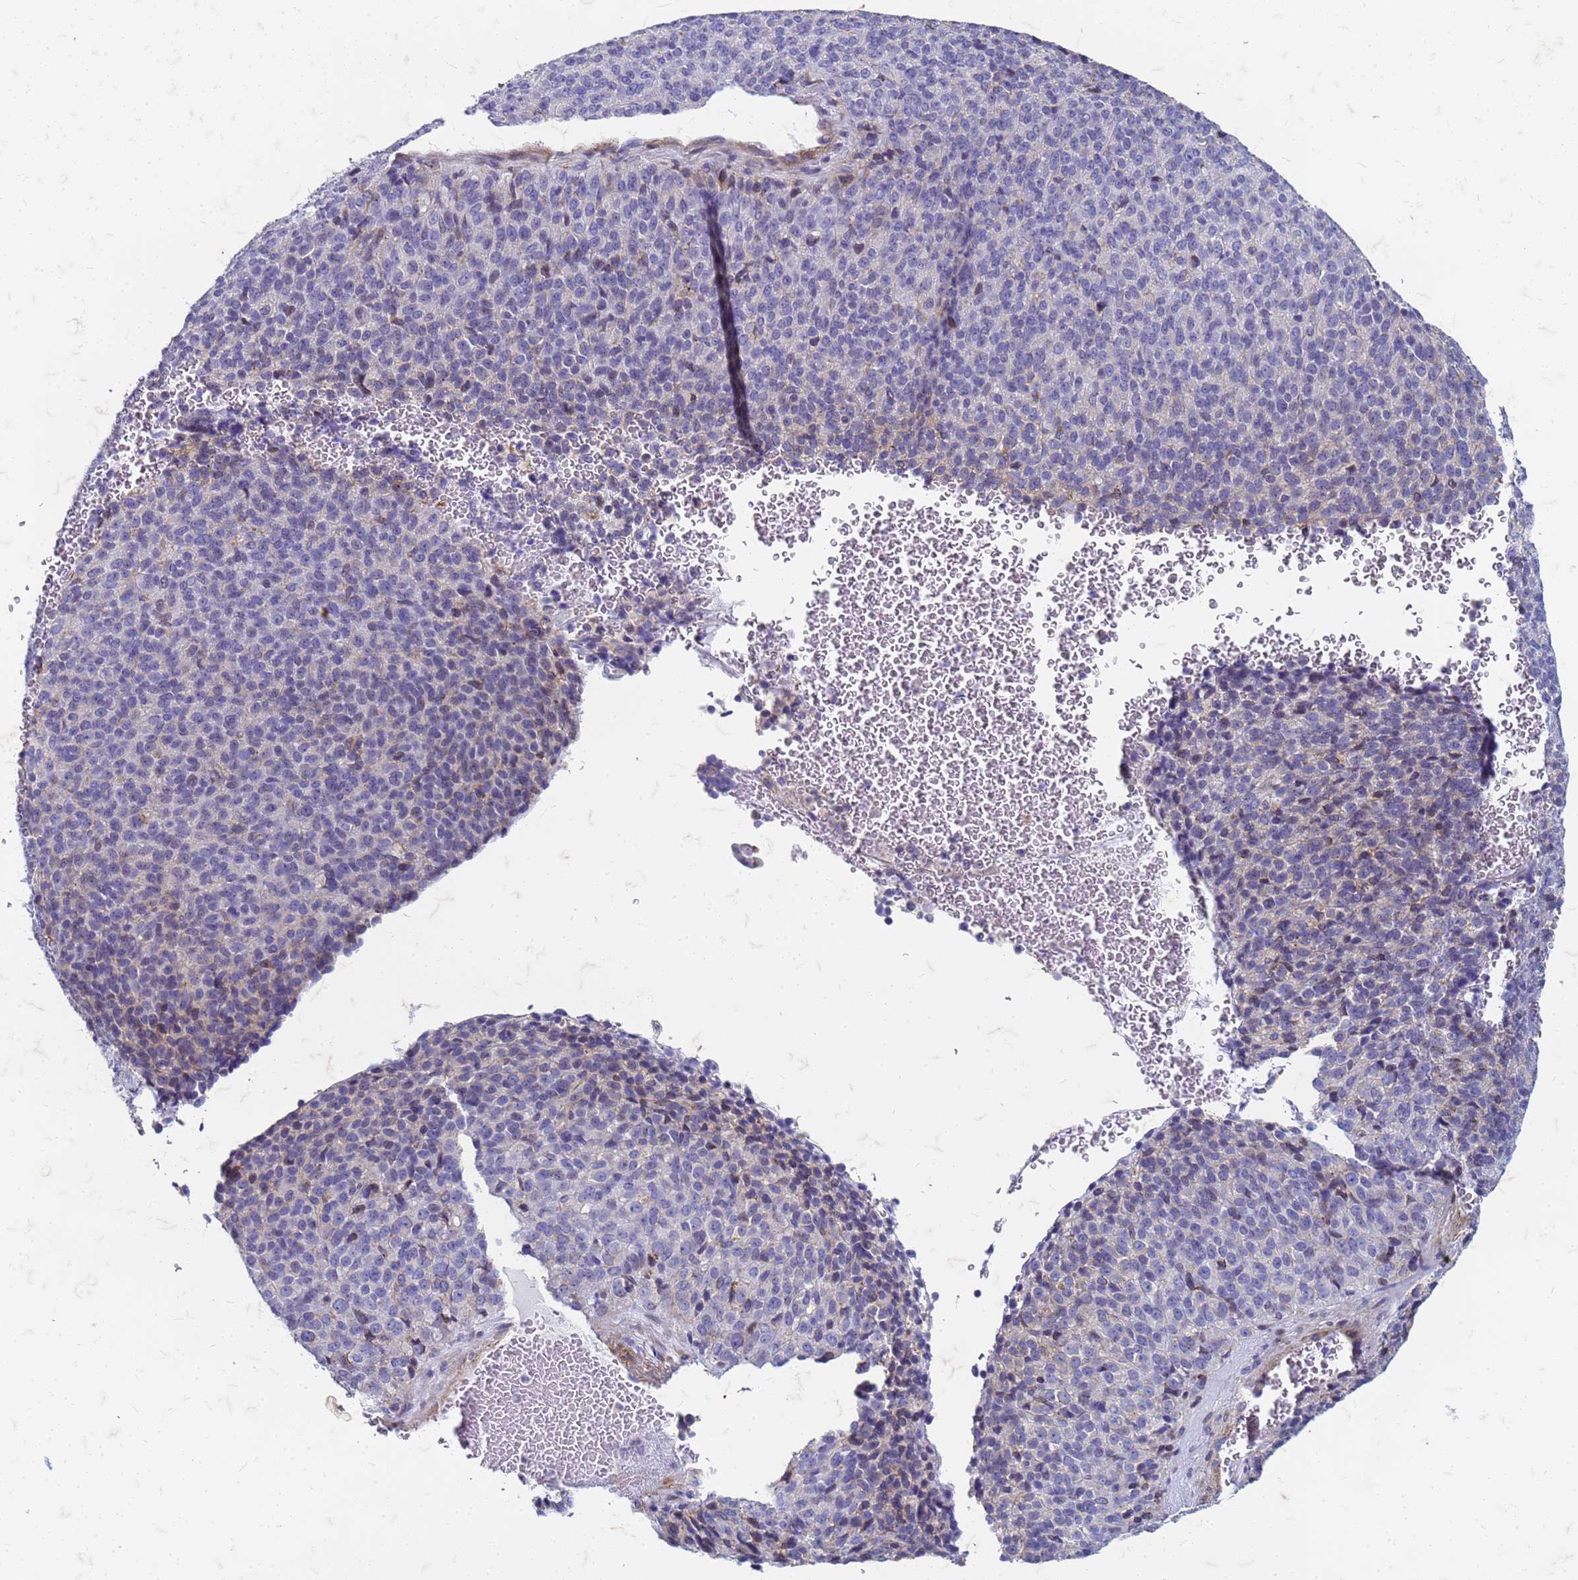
{"staining": {"intensity": "negative", "quantity": "none", "location": "none"}, "tissue": "melanoma", "cell_type": "Tumor cells", "image_type": "cancer", "snomed": [{"axis": "morphology", "description": "Malignant melanoma, Metastatic site"}, {"axis": "topography", "description": "Brain"}], "caption": "Melanoma was stained to show a protein in brown. There is no significant staining in tumor cells. (Immunohistochemistry, brightfield microscopy, high magnification).", "gene": "TRIM64B", "patient": {"sex": "female", "age": 56}}